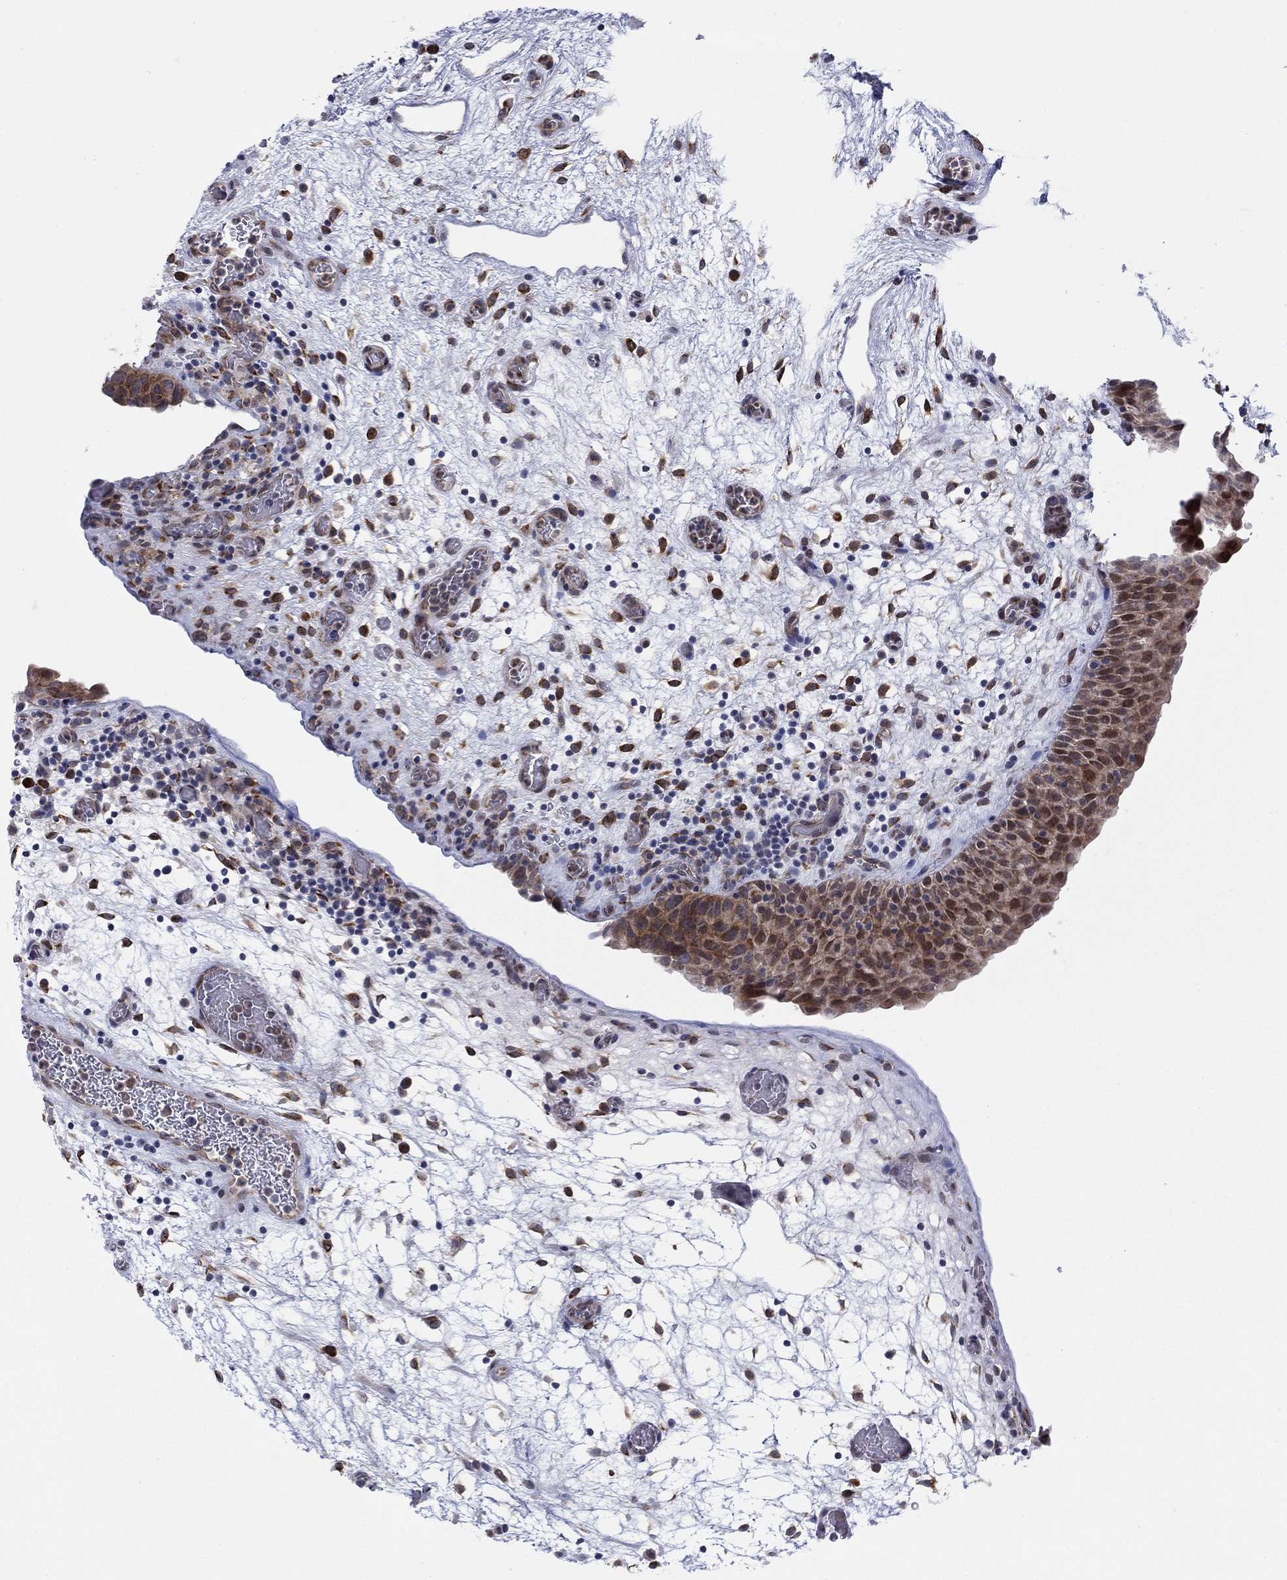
{"staining": {"intensity": "moderate", "quantity": "25%-75%", "location": "cytoplasmic/membranous,nuclear"}, "tissue": "urinary bladder", "cell_type": "Urothelial cells", "image_type": "normal", "snomed": [{"axis": "morphology", "description": "Normal tissue, NOS"}, {"axis": "topography", "description": "Urinary bladder"}], "caption": "A medium amount of moderate cytoplasmic/membranous,nuclear staining is present in about 25%-75% of urothelial cells in benign urinary bladder.", "gene": "TTC21B", "patient": {"sex": "male", "age": 37}}